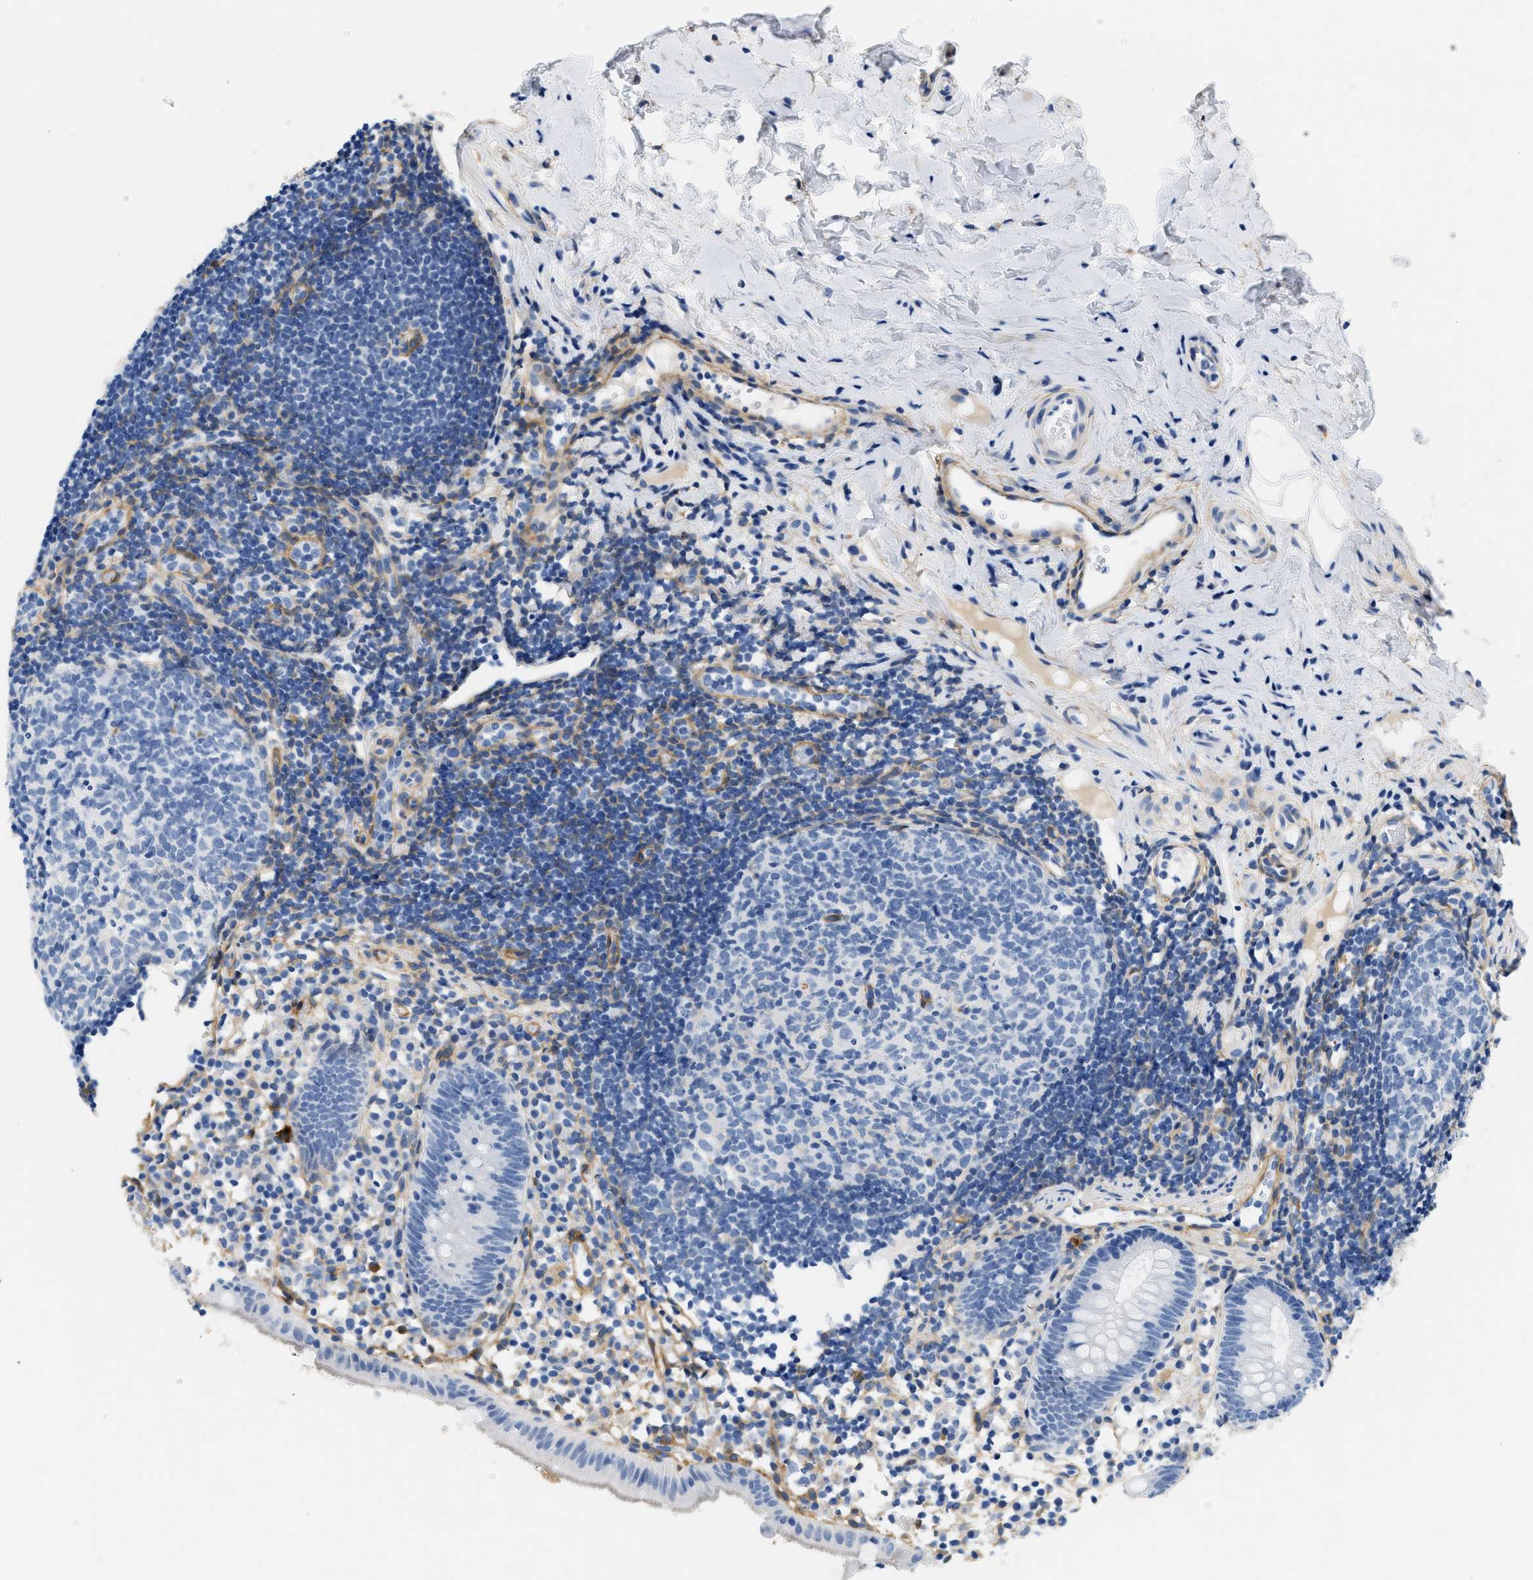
{"staining": {"intensity": "negative", "quantity": "none", "location": "none"}, "tissue": "appendix", "cell_type": "Glandular cells", "image_type": "normal", "snomed": [{"axis": "morphology", "description": "Normal tissue, NOS"}, {"axis": "topography", "description": "Appendix"}], "caption": "Protein analysis of unremarkable appendix displays no significant staining in glandular cells.", "gene": "PDGFRB", "patient": {"sex": "female", "age": 20}}